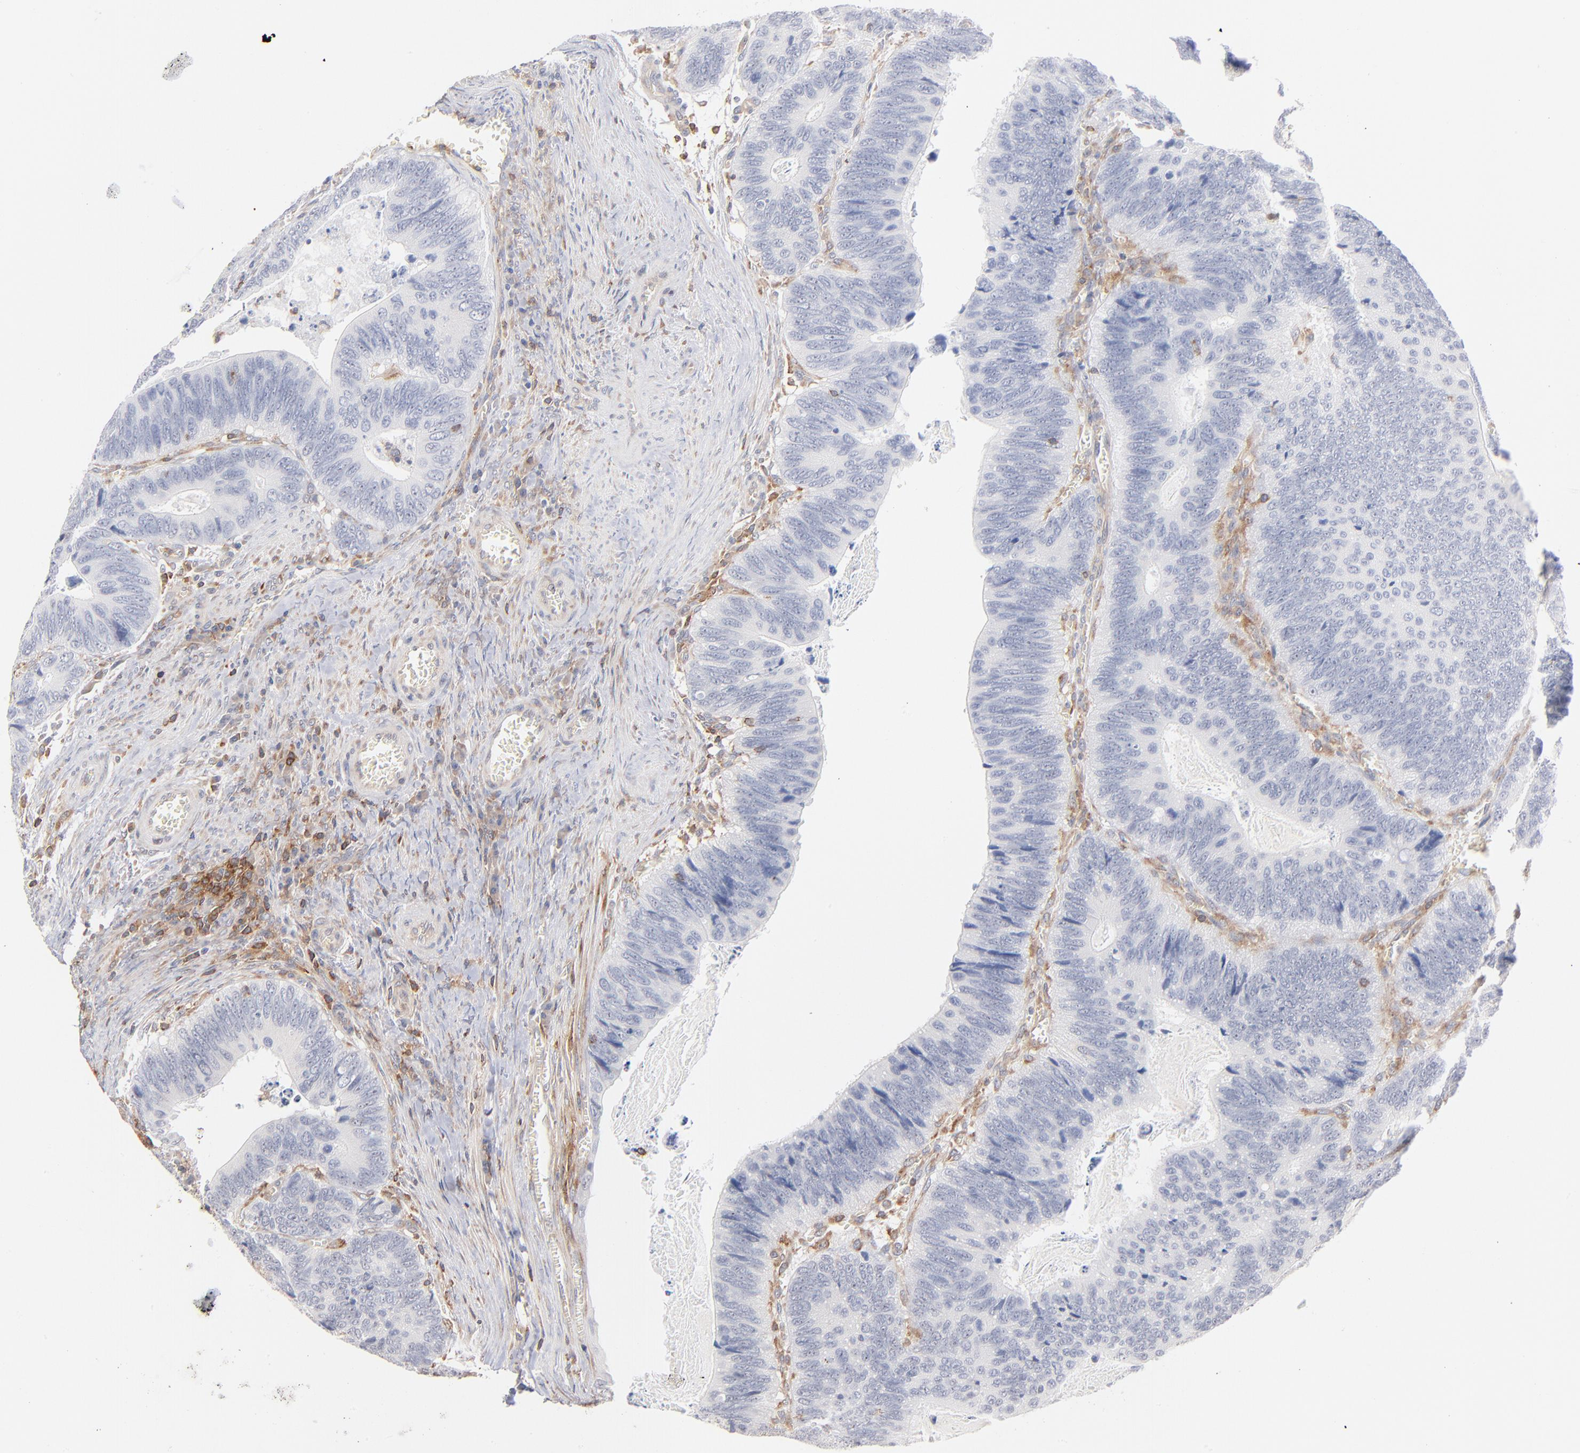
{"staining": {"intensity": "negative", "quantity": "none", "location": "none"}, "tissue": "colorectal cancer", "cell_type": "Tumor cells", "image_type": "cancer", "snomed": [{"axis": "morphology", "description": "Adenocarcinoma, NOS"}, {"axis": "topography", "description": "Colon"}], "caption": "This photomicrograph is of colorectal adenocarcinoma stained with IHC to label a protein in brown with the nuclei are counter-stained blue. There is no positivity in tumor cells.", "gene": "WIPF1", "patient": {"sex": "male", "age": 72}}